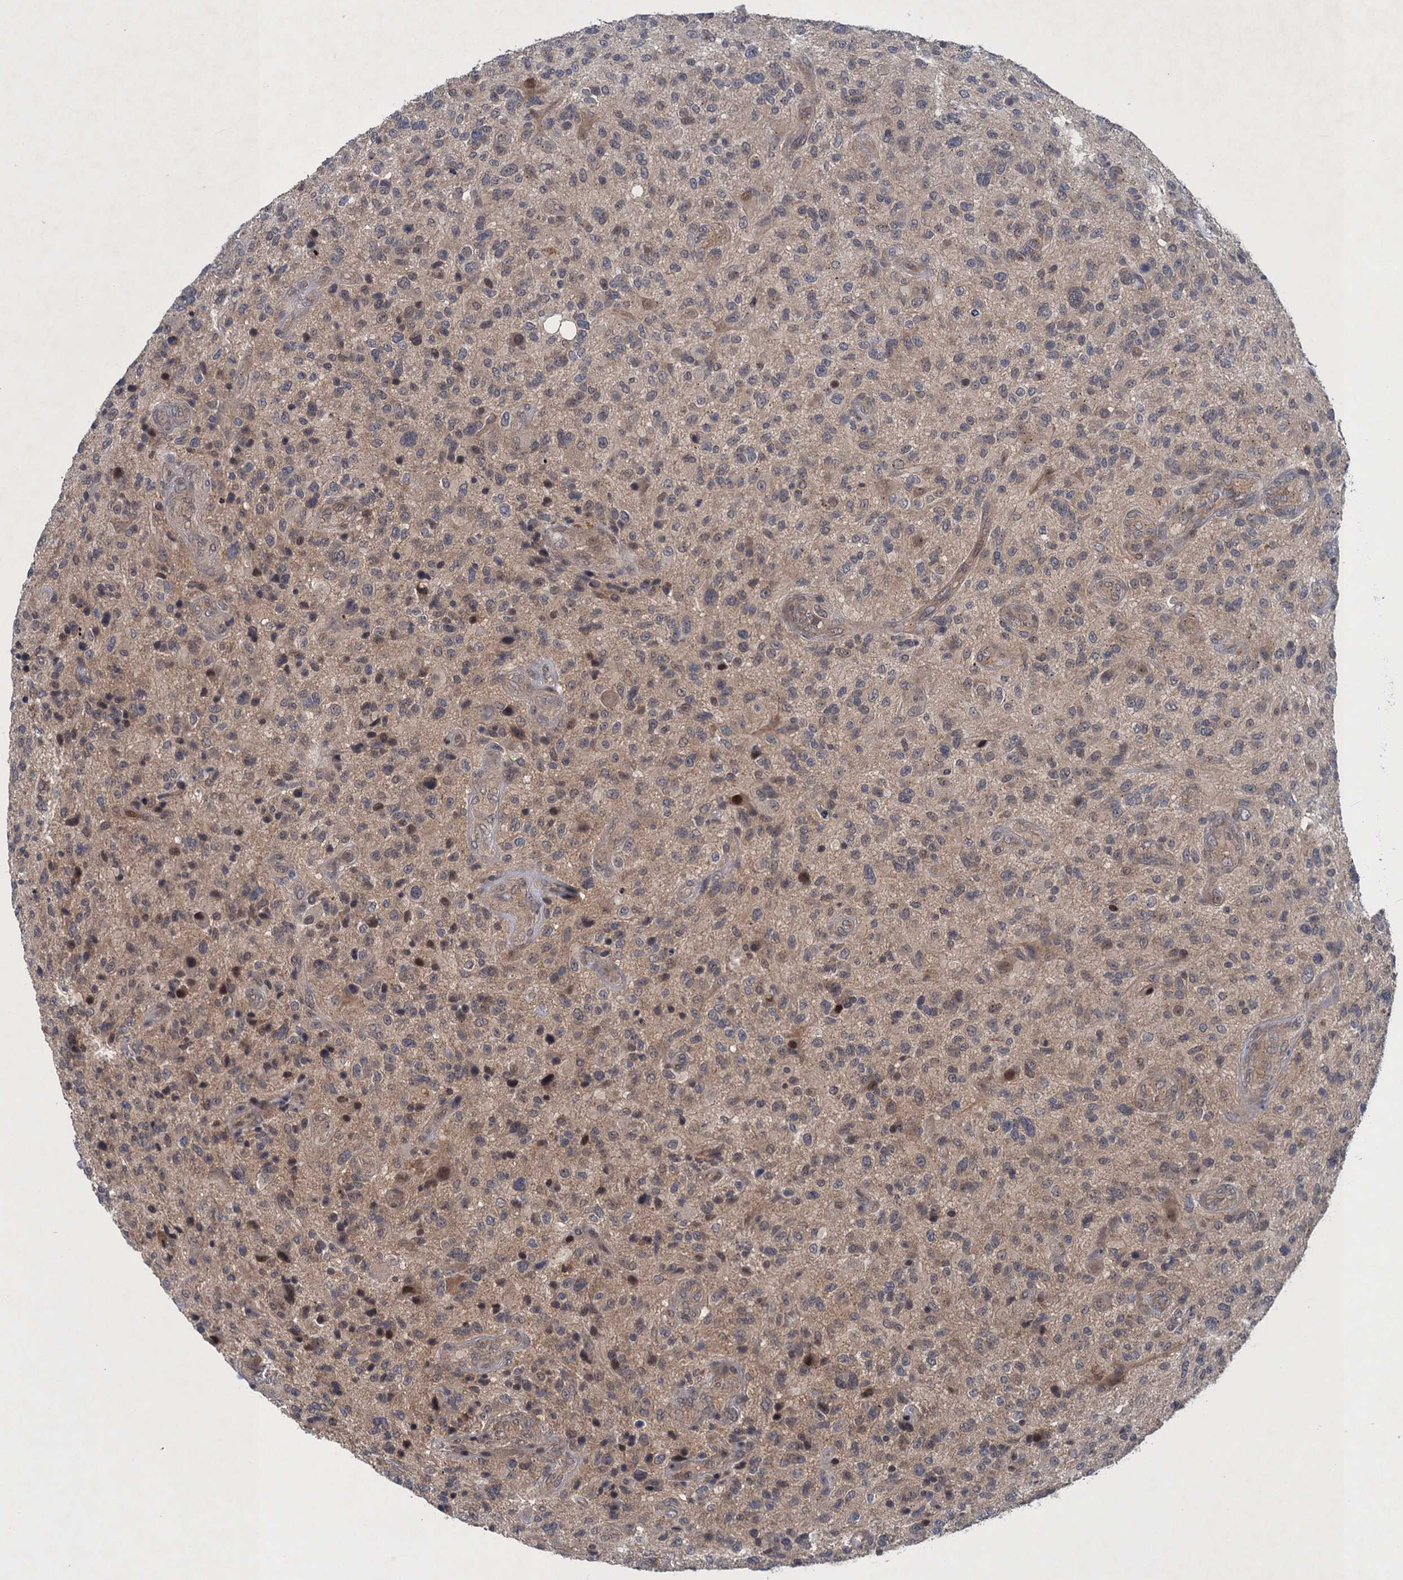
{"staining": {"intensity": "negative", "quantity": "none", "location": "none"}, "tissue": "glioma", "cell_type": "Tumor cells", "image_type": "cancer", "snomed": [{"axis": "morphology", "description": "Glioma, malignant, High grade"}, {"axis": "topography", "description": "Brain"}], "caption": "Immunohistochemistry (IHC) image of neoplastic tissue: glioma stained with DAB reveals no significant protein staining in tumor cells.", "gene": "RNF165", "patient": {"sex": "male", "age": 47}}